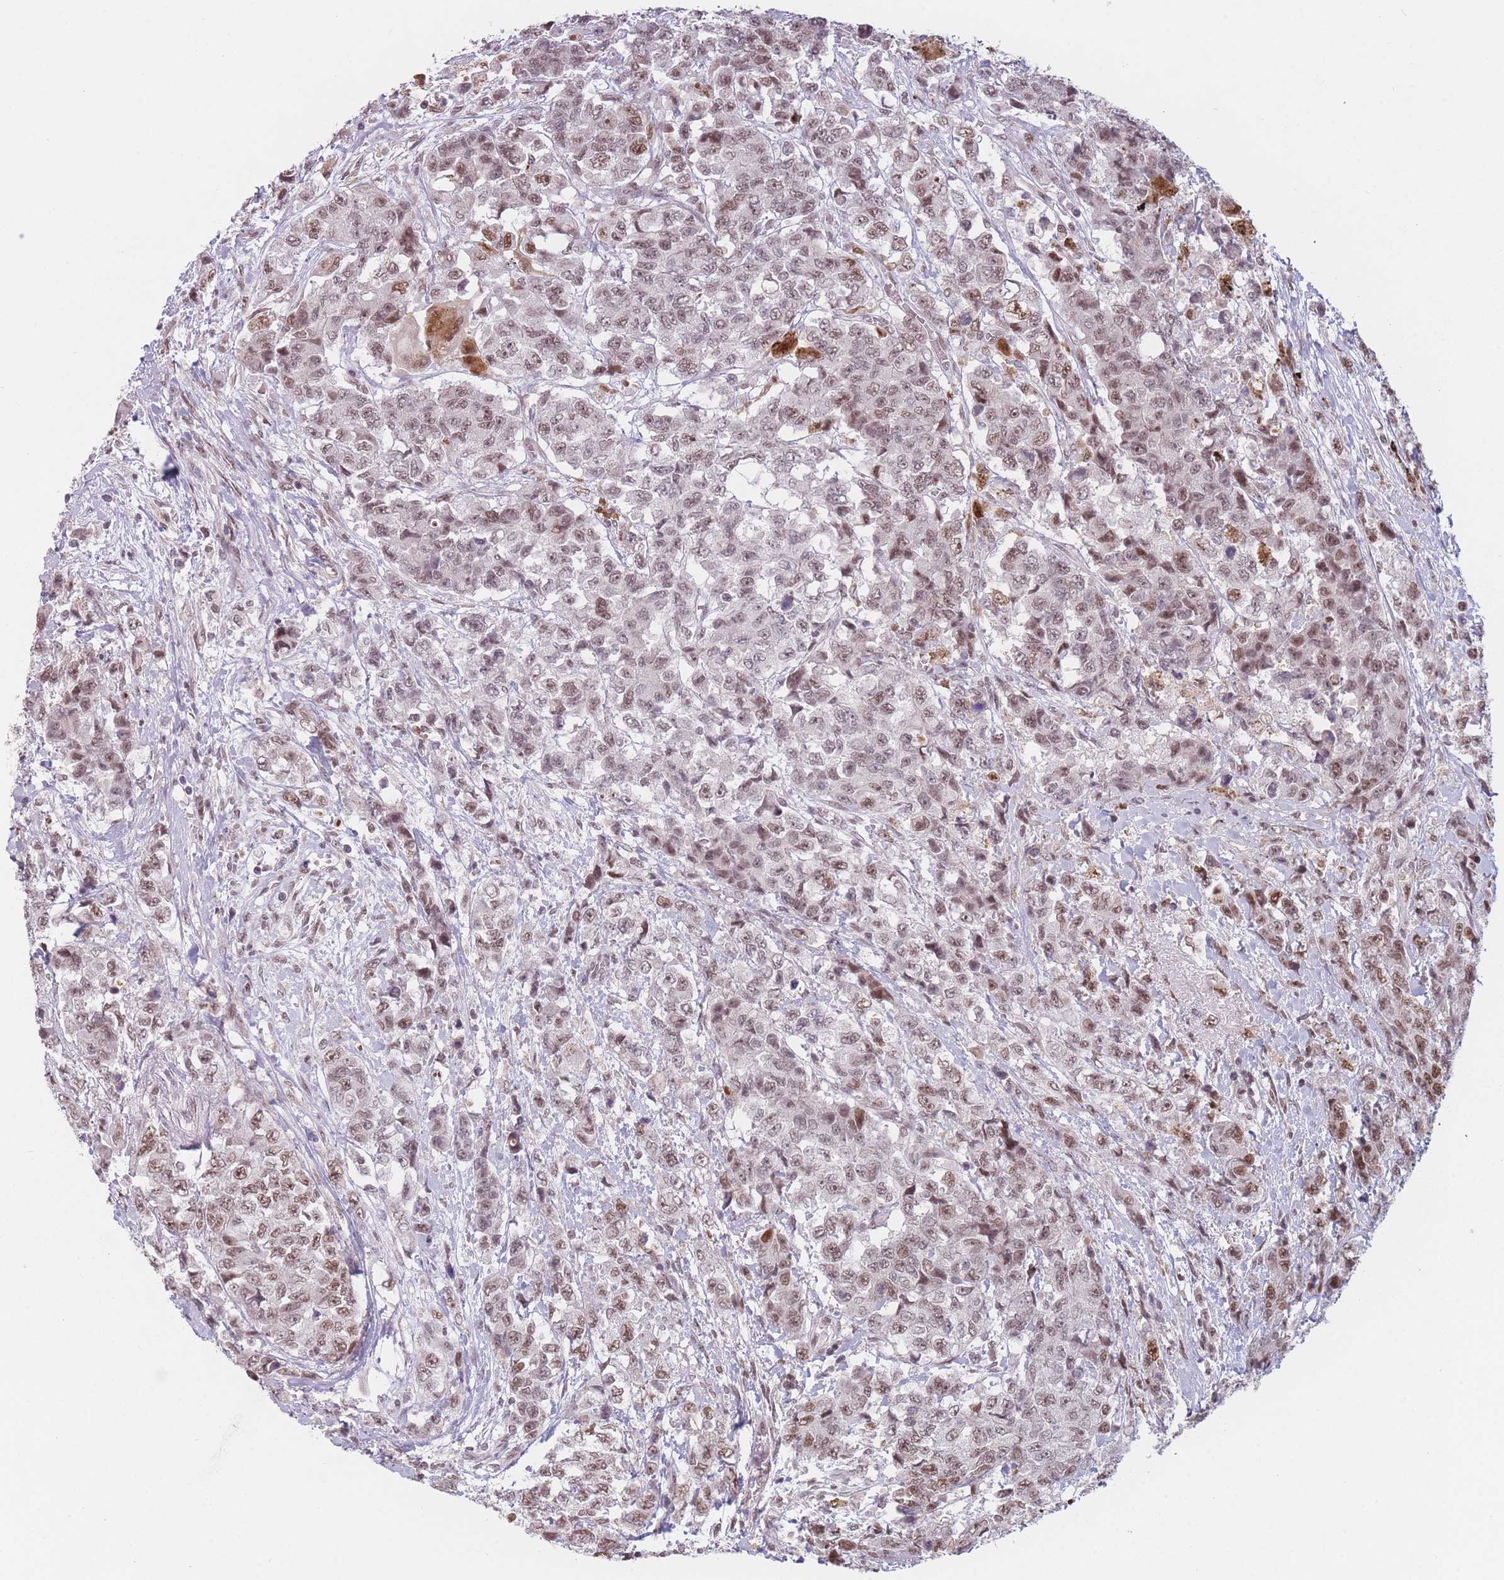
{"staining": {"intensity": "weak", "quantity": ">75%", "location": "nuclear"}, "tissue": "urothelial cancer", "cell_type": "Tumor cells", "image_type": "cancer", "snomed": [{"axis": "morphology", "description": "Urothelial carcinoma, High grade"}, {"axis": "topography", "description": "Urinary bladder"}], "caption": "Urothelial cancer was stained to show a protein in brown. There is low levels of weak nuclear staining in about >75% of tumor cells. The staining was performed using DAB (3,3'-diaminobenzidine) to visualize the protein expression in brown, while the nuclei were stained in blue with hematoxylin (Magnification: 20x).", "gene": "SUPT6H", "patient": {"sex": "female", "age": 78}}